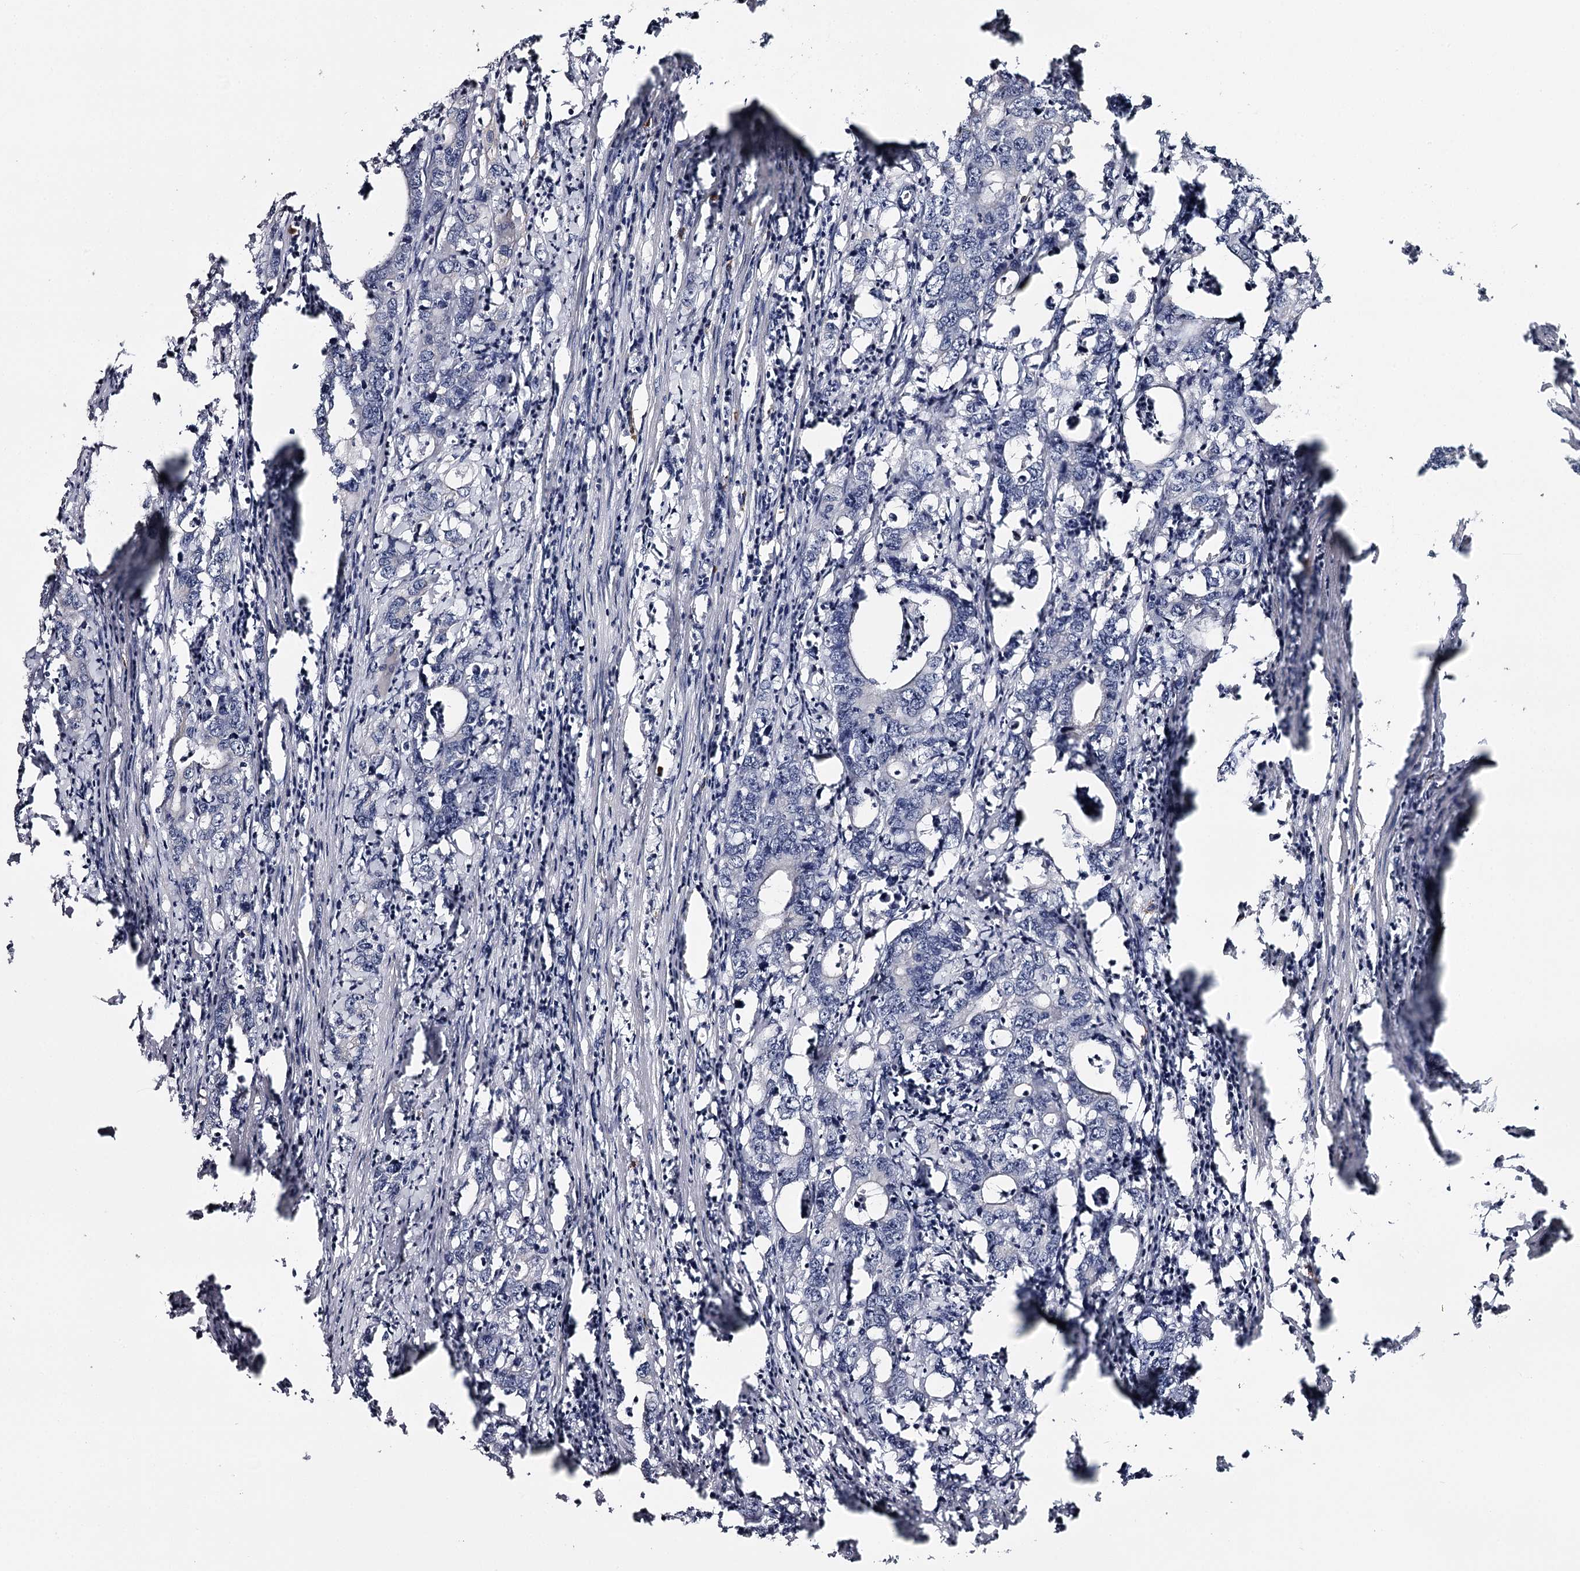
{"staining": {"intensity": "negative", "quantity": "none", "location": "none"}, "tissue": "colorectal cancer", "cell_type": "Tumor cells", "image_type": "cancer", "snomed": [{"axis": "morphology", "description": "Adenocarcinoma, NOS"}, {"axis": "topography", "description": "Colon"}], "caption": "Colorectal cancer stained for a protein using IHC exhibits no positivity tumor cells.", "gene": "GTSF1", "patient": {"sex": "female", "age": 75}}